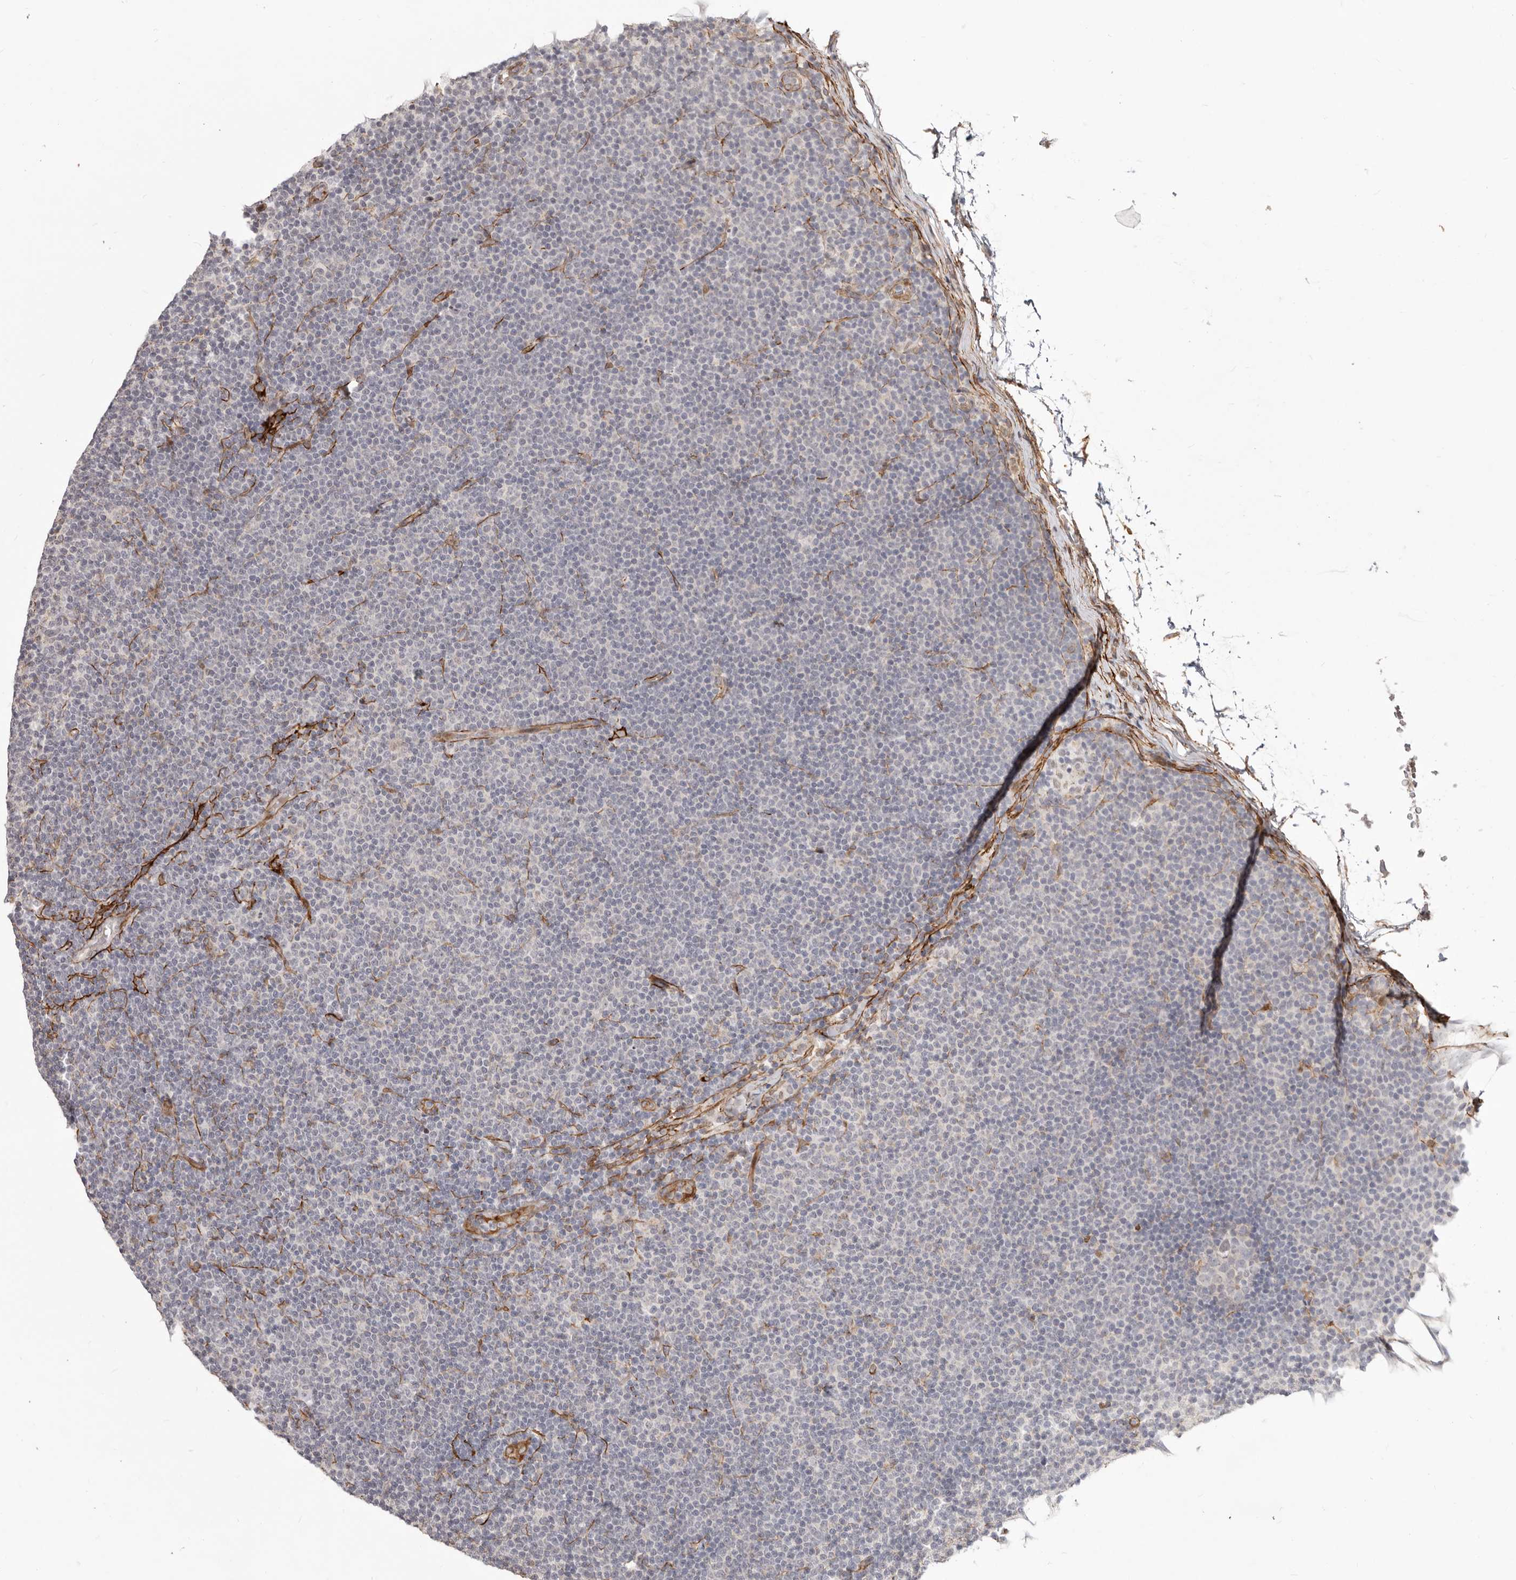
{"staining": {"intensity": "negative", "quantity": "none", "location": "none"}, "tissue": "lymphoma", "cell_type": "Tumor cells", "image_type": "cancer", "snomed": [{"axis": "morphology", "description": "Malignant lymphoma, non-Hodgkin's type, Low grade"}, {"axis": "topography", "description": "Lymph node"}], "caption": "High magnification brightfield microscopy of lymphoma stained with DAB (3,3'-diaminobenzidine) (brown) and counterstained with hematoxylin (blue): tumor cells show no significant expression. (DAB (3,3'-diaminobenzidine) immunohistochemistry (IHC), high magnification).", "gene": "SZT2", "patient": {"sex": "female", "age": 53}}